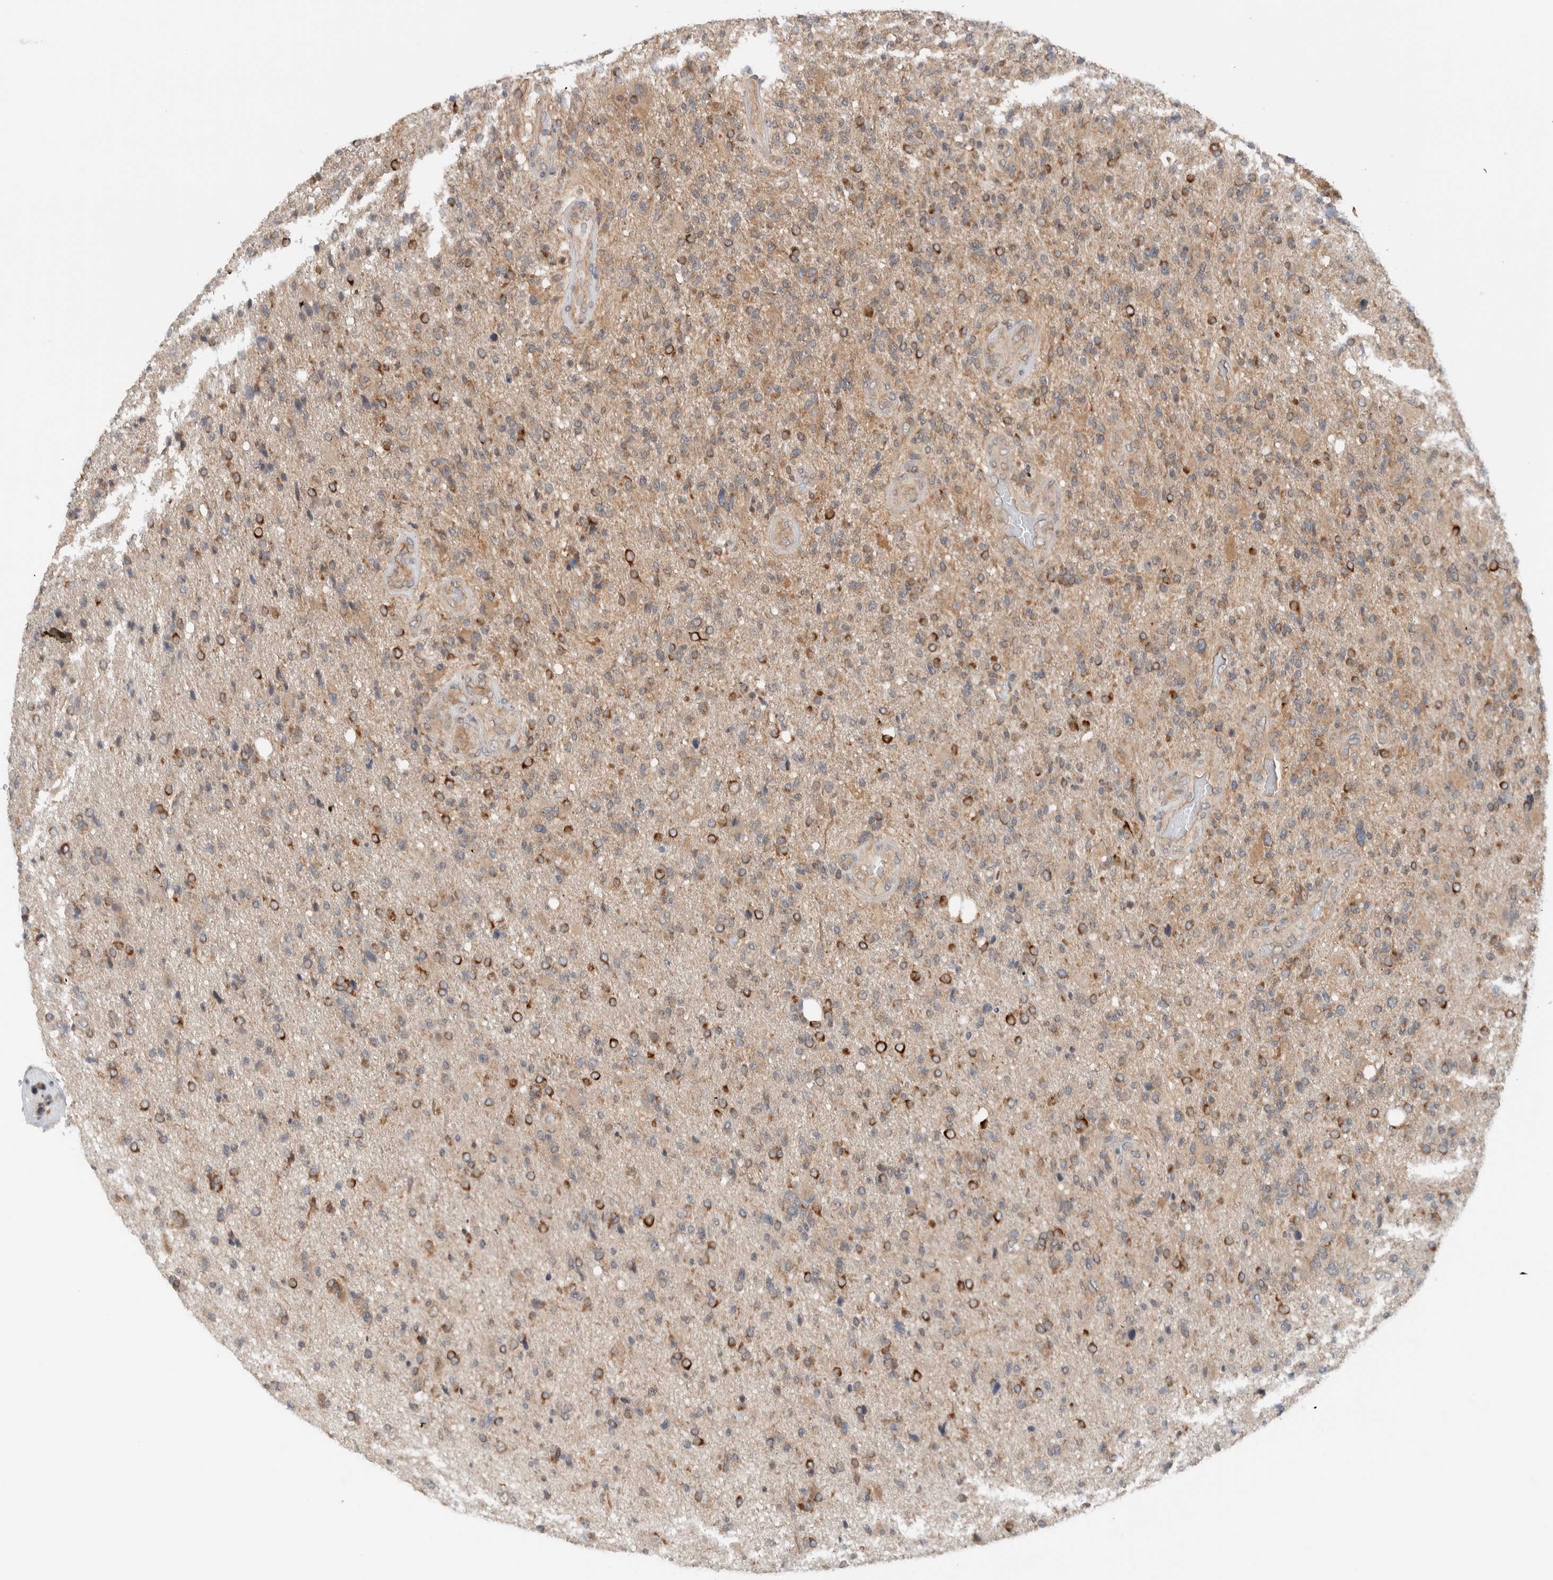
{"staining": {"intensity": "moderate", "quantity": ">75%", "location": "cytoplasmic/membranous"}, "tissue": "glioma", "cell_type": "Tumor cells", "image_type": "cancer", "snomed": [{"axis": "morphology", "description": "Glioma, malignant, High grade"}, {"axis": "topography", "description": "Brain"}], "caption": "This histopathology image demonstrates malignant glioma (high-grade) stained with IHC to label a protein in brown. The cytoplasmic/membranous of tumor cells show moderate positivity for the protein. Nuclei are counter-stained blue.", "gene": "RERE", "patient": {"sex": "male", "age": 72}}